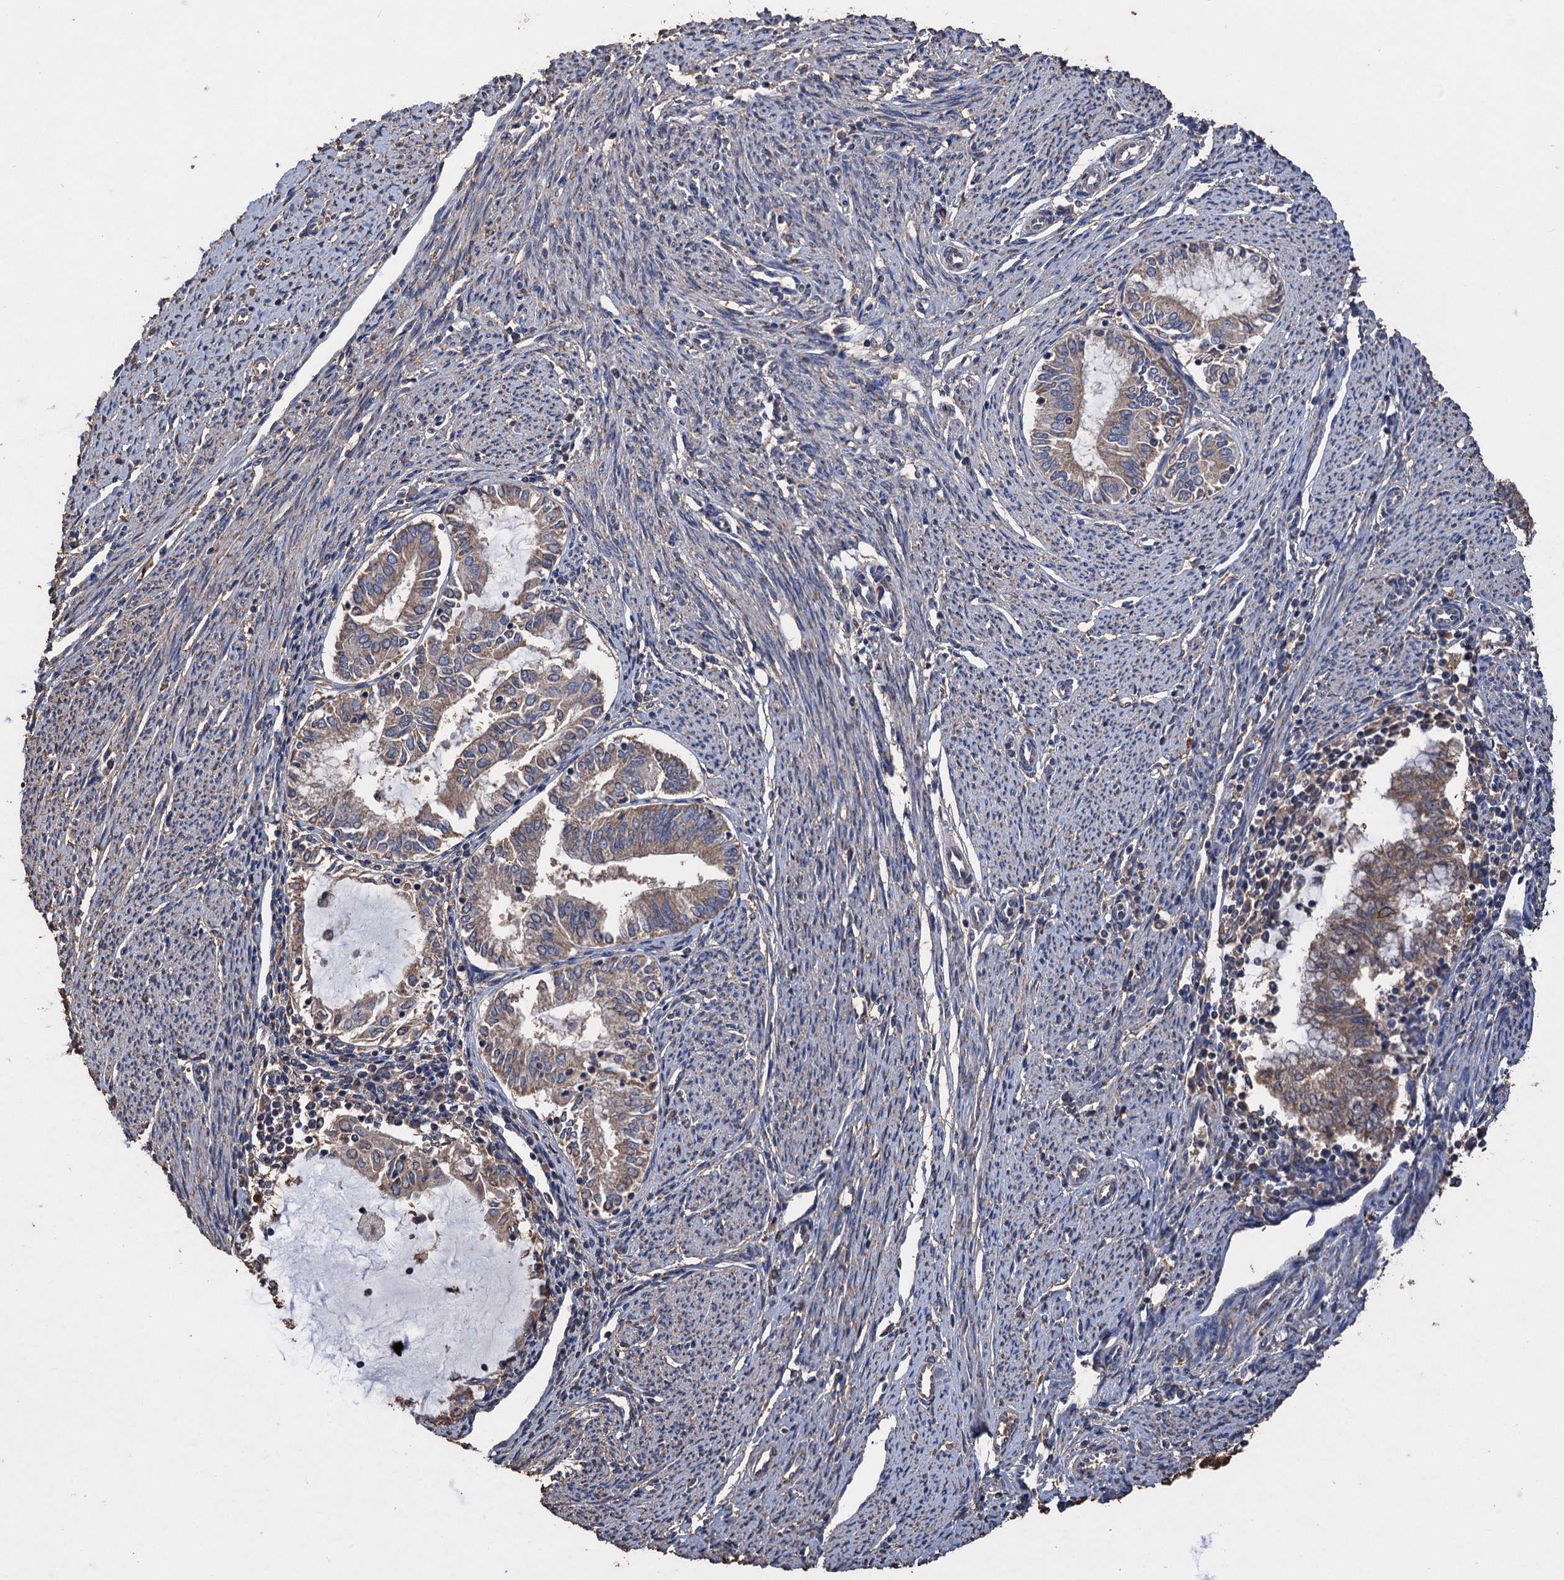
{"staining": {"intensity": "weak", "quantity": ">75%", "location": "cytoplasmic/membranous"}, "tissue": "endometrial cancer", "cell_type": "Tumor cells", "image_type": "cancer", "snomed": [{"axis": "morphology", "description": "Adenocarcinoma, NOS"}, {"axis": "topography", "description": "Endometrium"}], "caption": "Tumor cells display weak cytoplasmic/membranous positivity in approximately >75% of cells in endometrial adenocarcinoma.", "gene": "SCUBE3", "patient": {"sex": "female", "age": 79}}